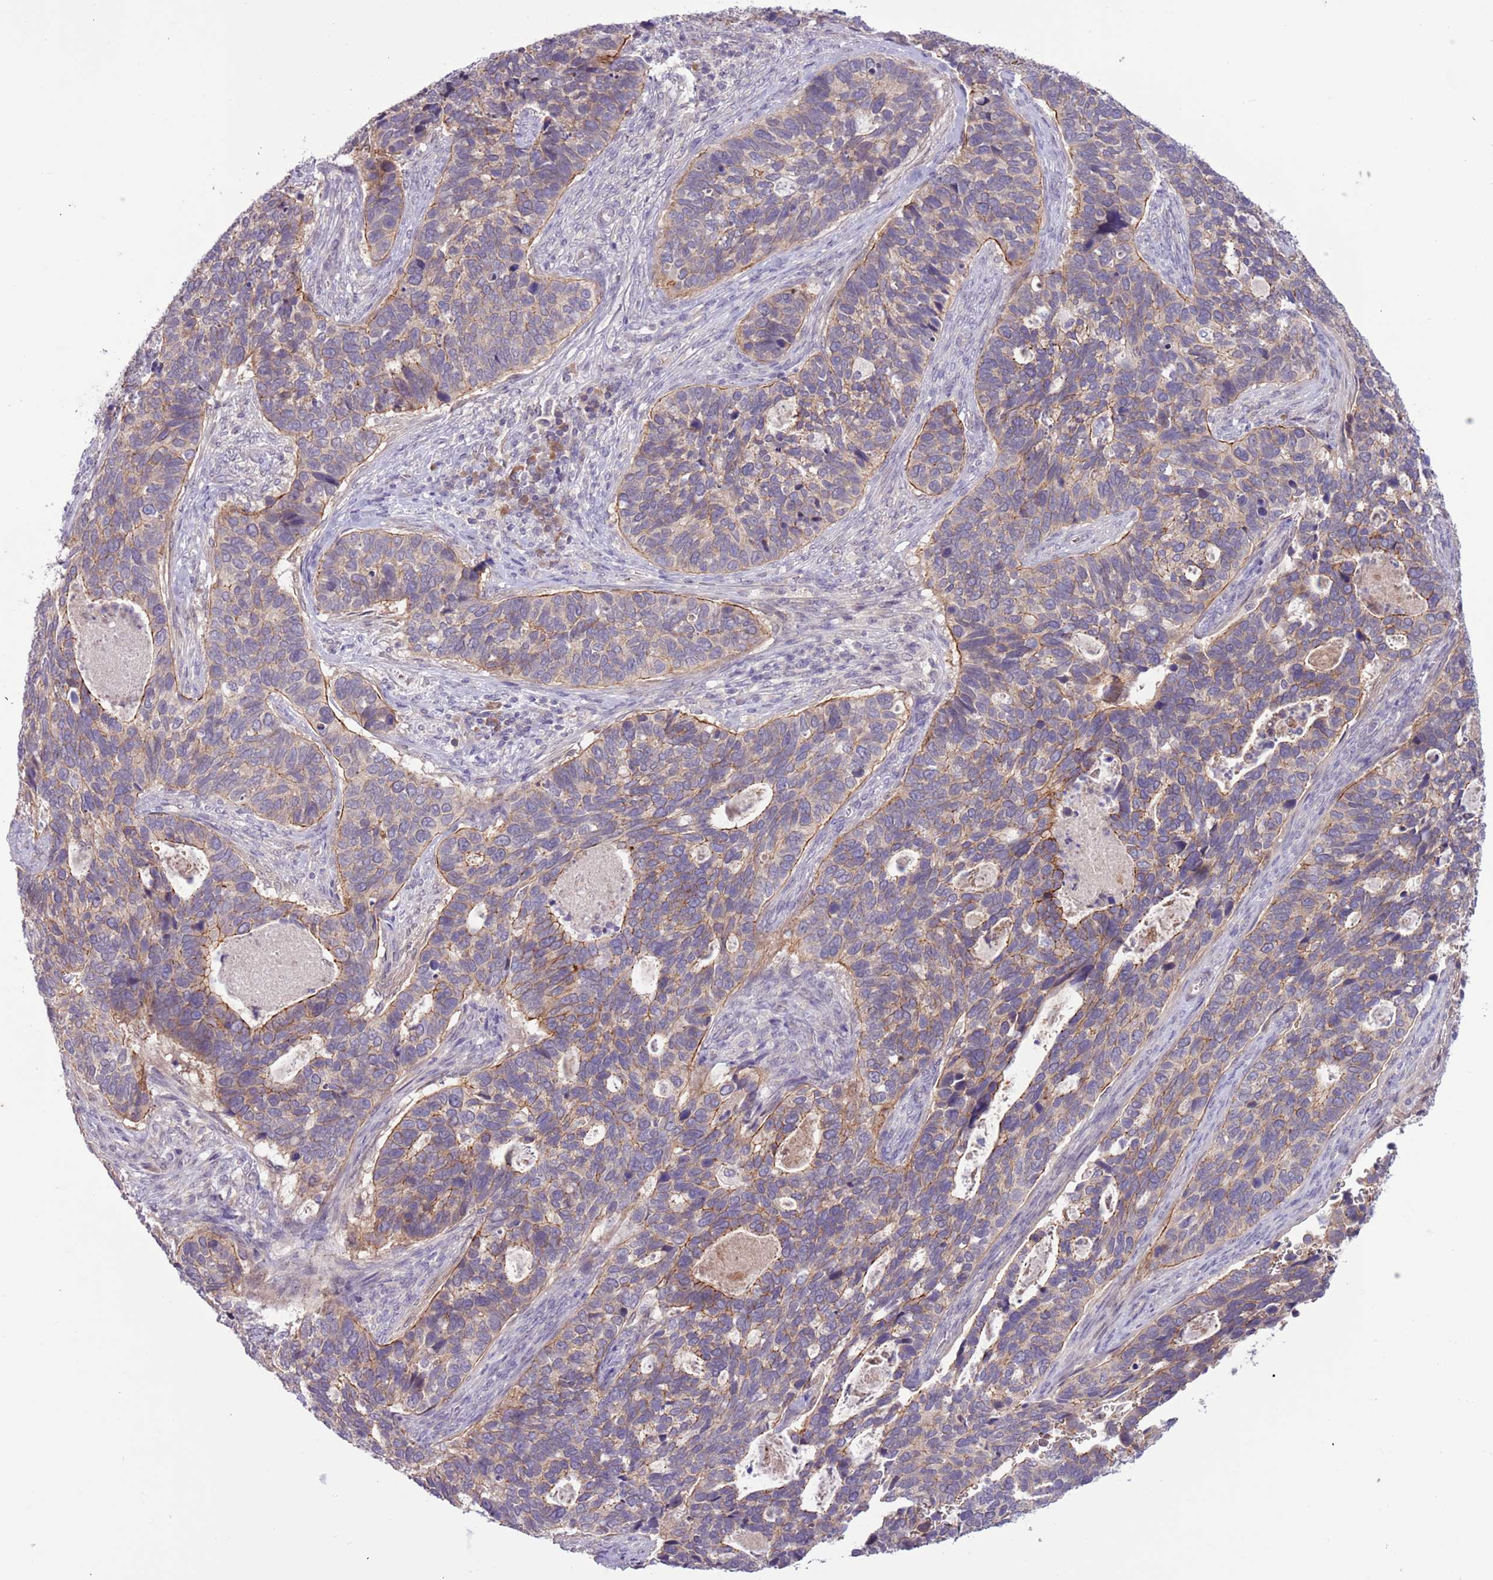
{"staining": {"intensity": "moderate", "quantity": "25%-75%", "location": "cytoplasmic/membranous"}, "tissue": "cervical cancer", "cell_type": "Tumor cells", "image_type": "cancer", "snomed": [{"axis": "morphology", "description": "Squamous cell carcinoma, NOS"}, {"axis": "topography", "description": "Cervix"}], "caption": "Immunohistochemical staining of cervical cancer (squamous cell carcinoma) shows moderate cytoplasmic/membranous protein staining in approximately 25%-75% of tumor cells.", "gene": "SHROOM3", "patient": {"sex": "female", "age": 38}}